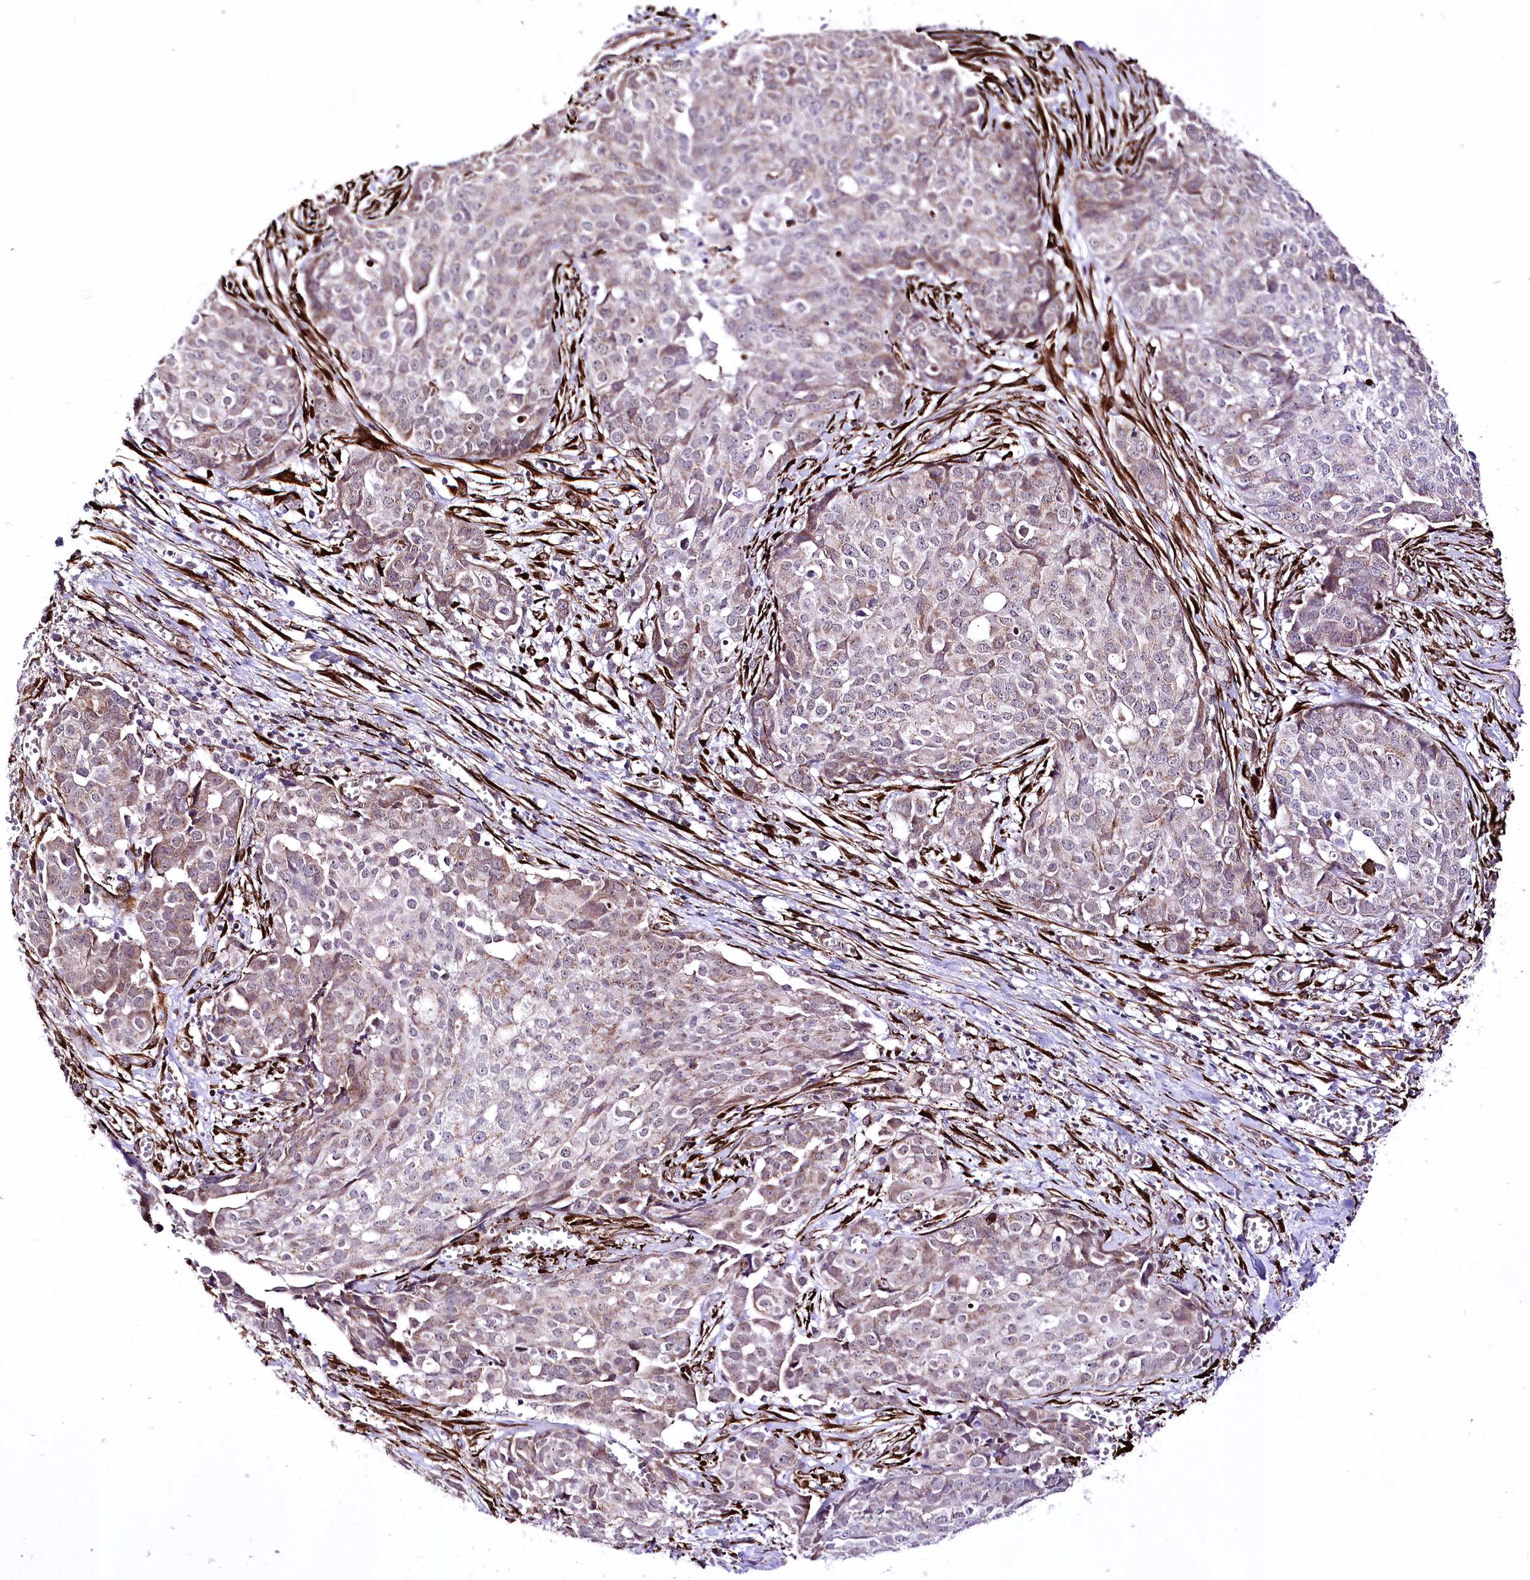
{"staining": {"intensity": "weak", "quantity": "<25%", "location": "cytoplasmic/membranous"}, "tissue": "ovarian cancer", "cell_type": "Tumor cells", "image_type": "cancer", "snomed": [{"axis": "morphology", "description": "Cystadenocarcinoma, serous, NOS"}, {"axis": "topography", "description": "Soft tissue"}, {"axis": "topography", "description": "Ovary"}], "caption": "IHC micrograph of human ovarian cancer (serous cystadenocarcinoma) stained for a protein (brown), which demonstrates no positivity in tumor cells. (Stains: DAB (3,3'-diaminobenzidine) immunohistochemistry with hematoxylin counter stain, Microscopy: brightfield microscopy at high magnification).", "gene": "WWC1", "patient": {"sex": "female", "age": 57}}